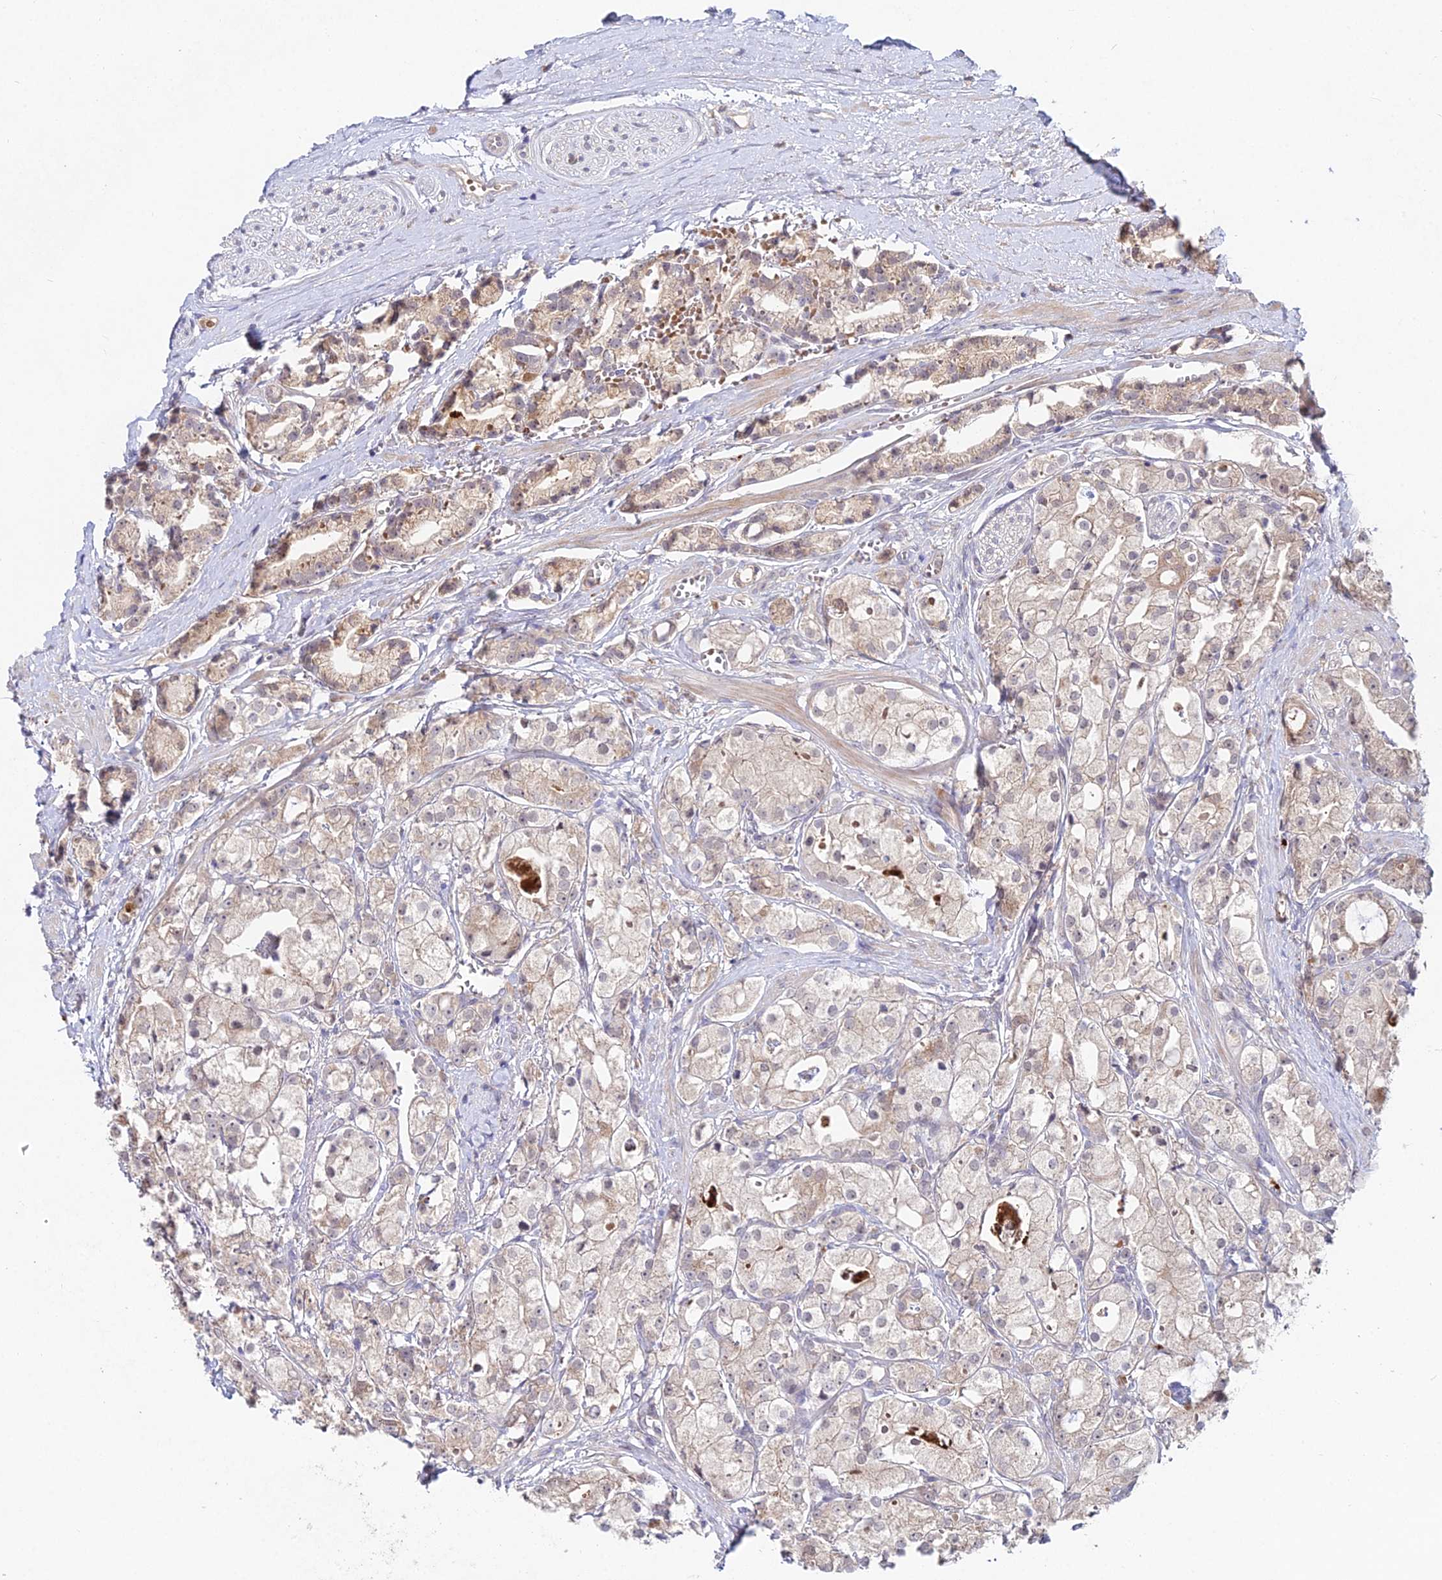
{"staining": {"intensity": "moderate", "quantity": "25%-75%", "location": "cytoplasmic/membranous"}, "tissue": "prostate cancer", "cell_type": "Tumor cells", "image_type": "cancer", "snomed": [{"axis": "morphology", "description": "Adenocarcinoma, High grade"}, {"axis": "topography", "description": "Prostate"}], "caption": "Moderate cytoplasmic/membranous expression is present in about 25%-75% of tumor cells in high-grade adenocarcinoma (prostate).", "gene": "WDR43", "patient": {"sex": "male", "age": 71}}